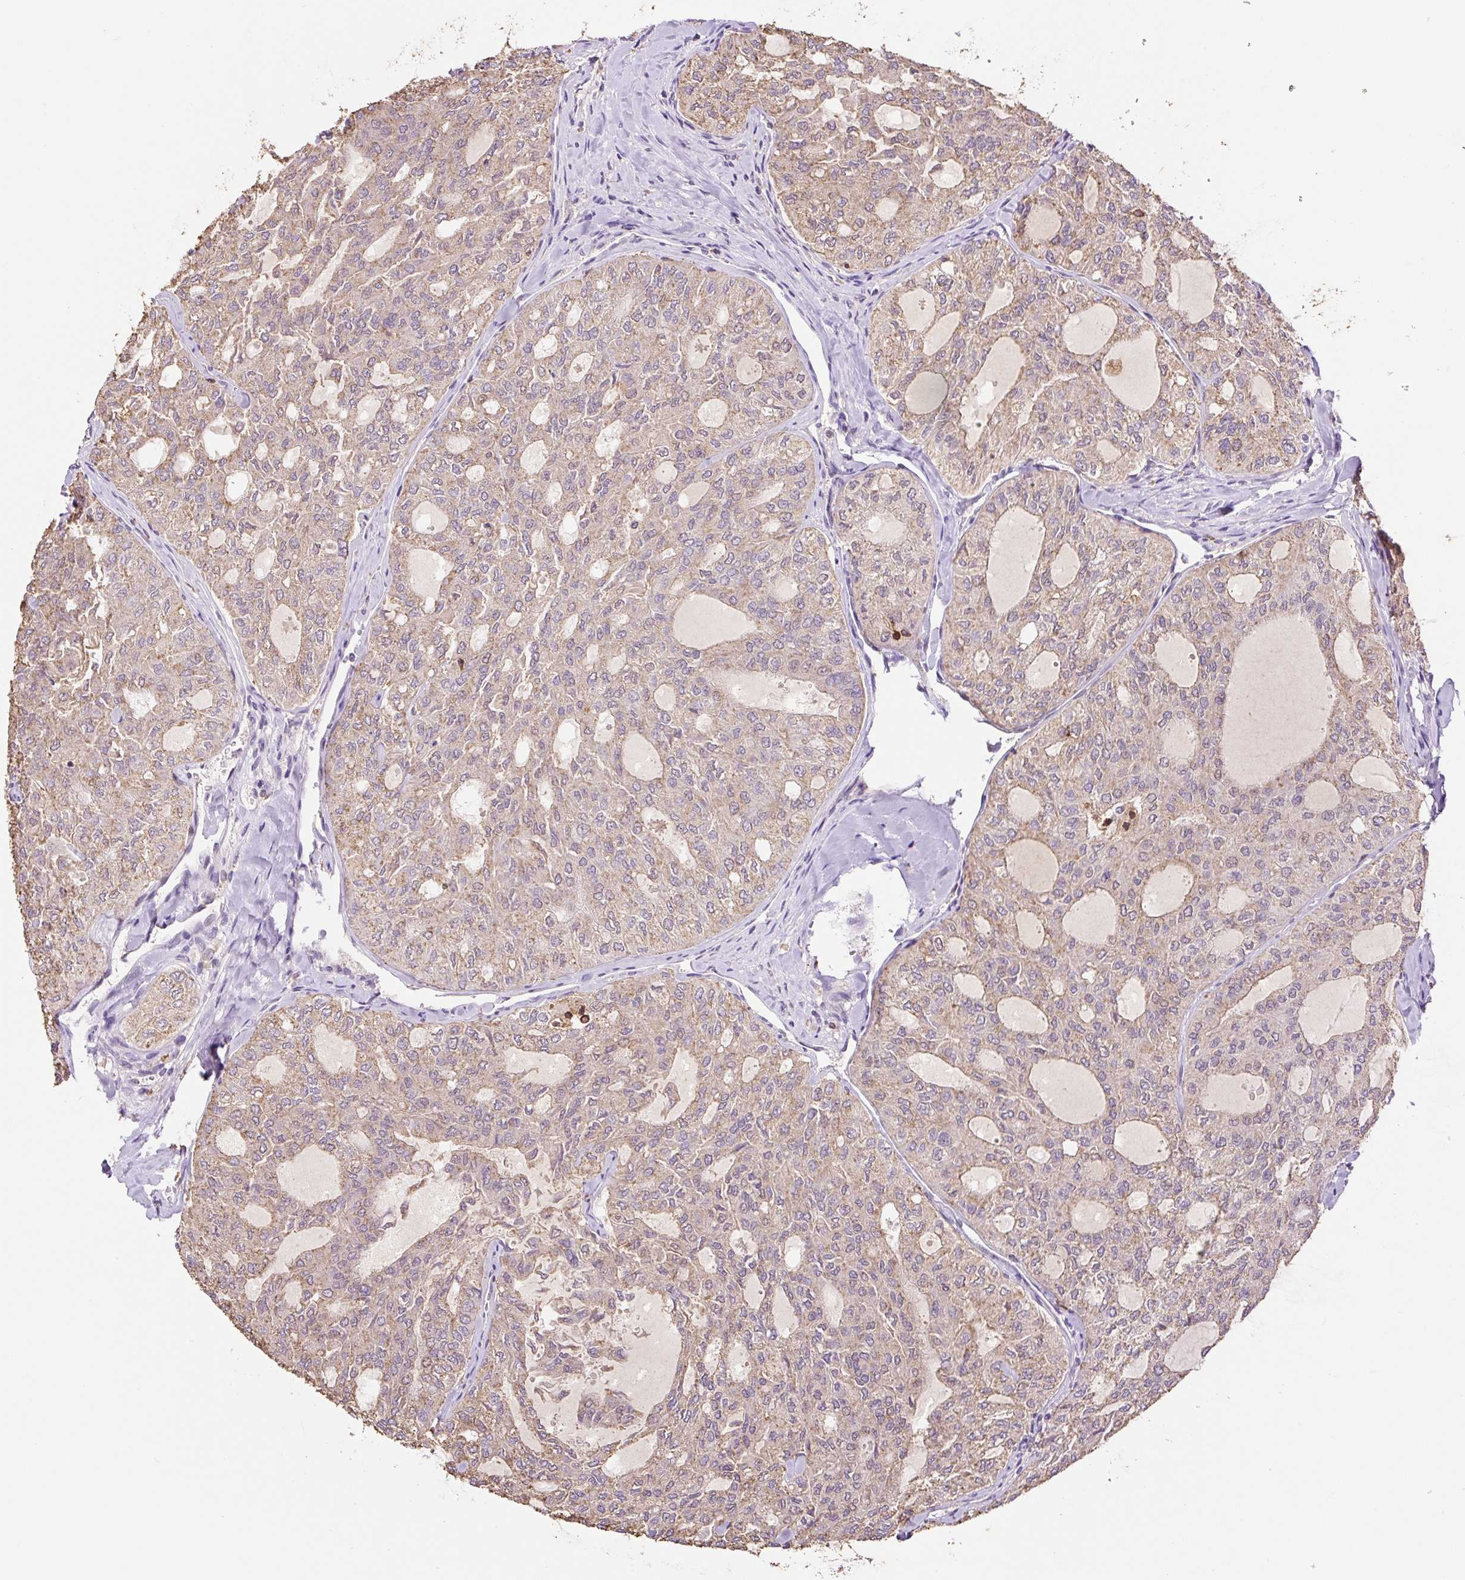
{"staining": {"intensity": "weak", "quantity": ">75%", "location": "cytoplasmic/membranous"}, "tissue": "thyroid cancer", "cell_type": "Tumor cells", "image_type": "cancer", "snomed": [{"axis": "morphology", "description": "Follicular adenoma carcinoma, NOS"}, {"axis": "topography", "description": "Thyroid gland"}], "caption": "Weak cytoplasmic/membranous staining for a protein is present in approximately >75% of tumor cells of thyroid cancer (follicular adenoma carcinoma) using immunohistochemistry.", "gene": "CARD11", "patient": {"sex": "male", "age": 75}}